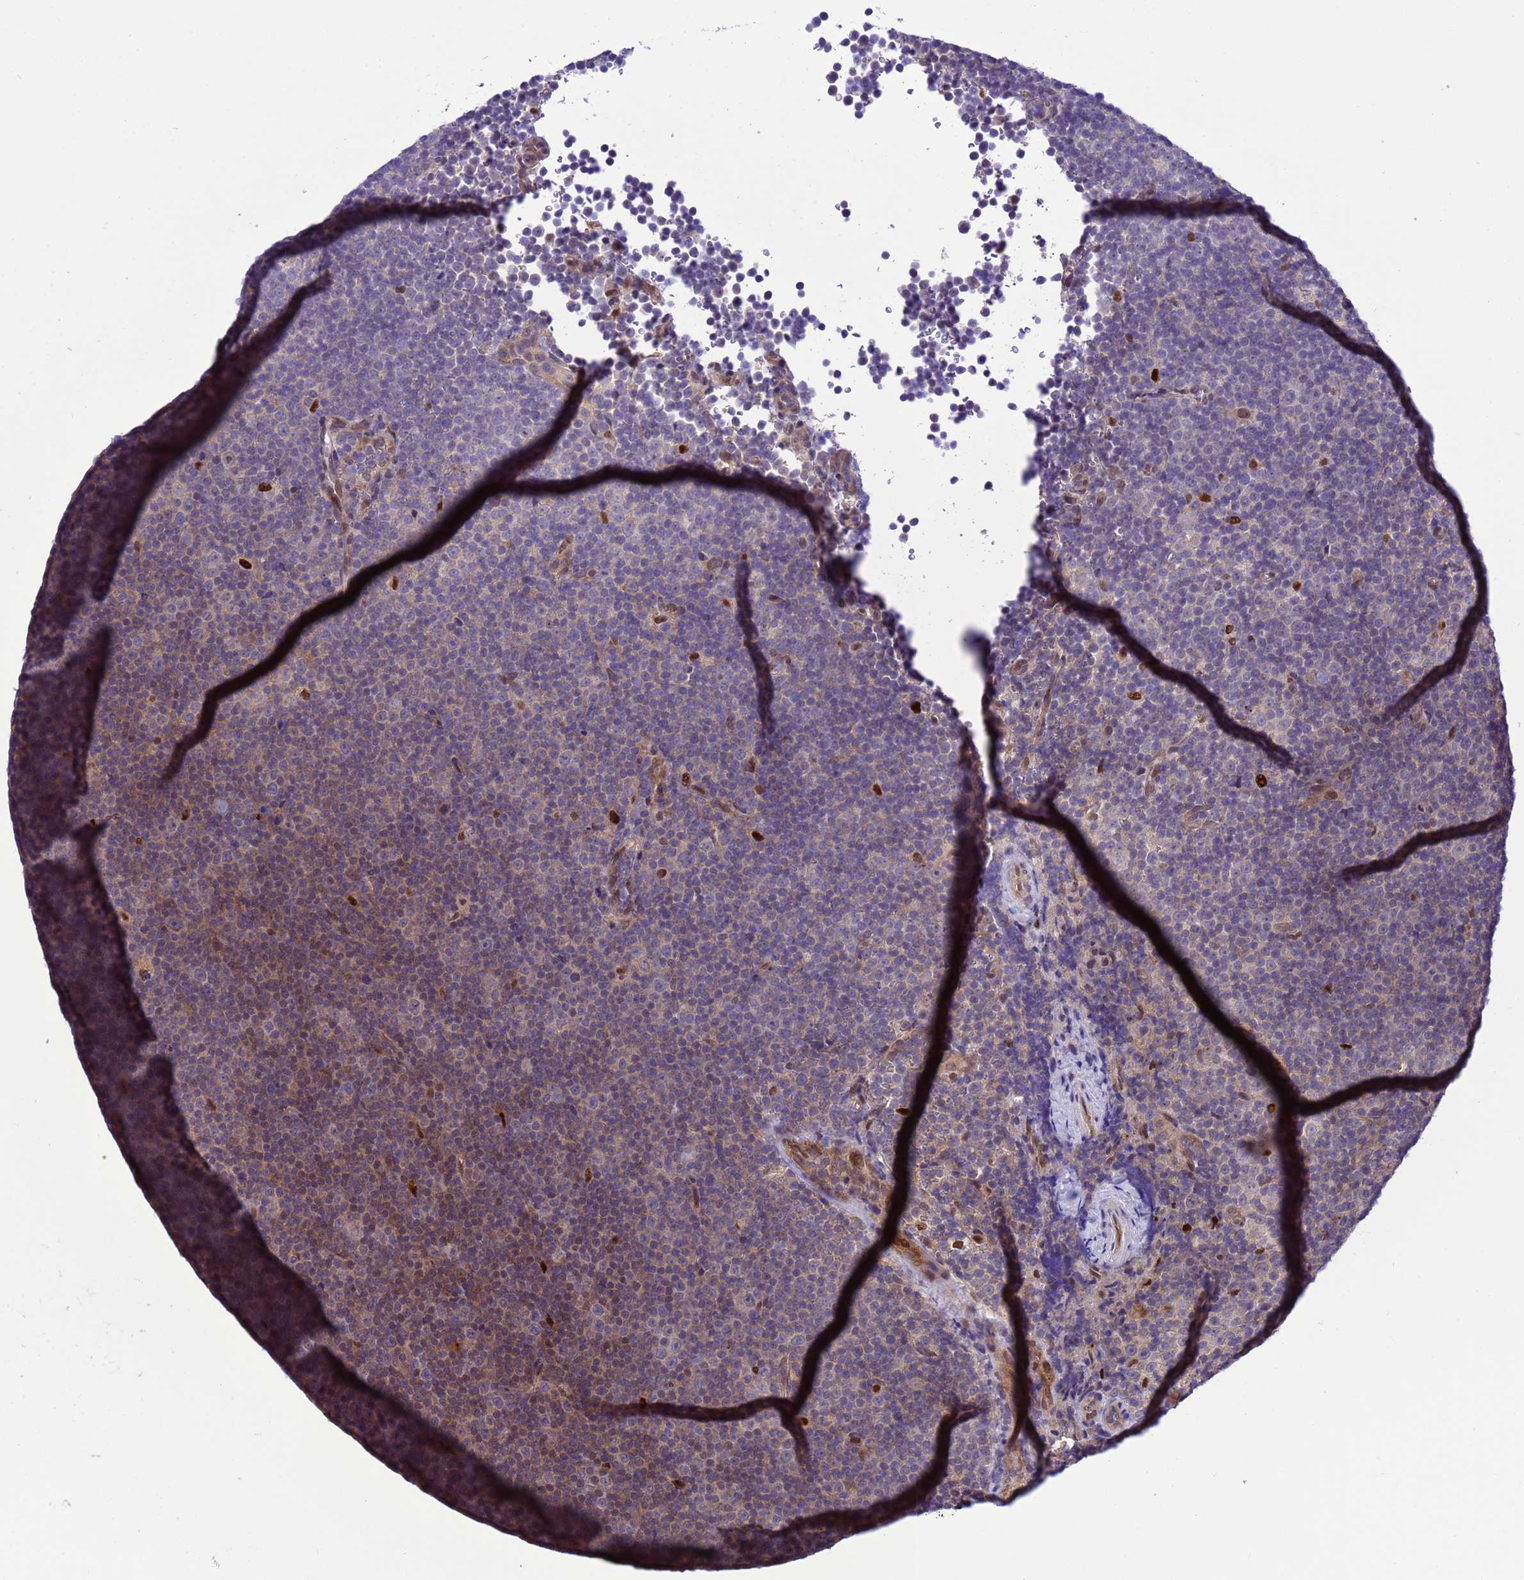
{"staining": {"intensity": "weak", "quantity": "<25%", "location": "nuclear"}, "tissue": "lymphoma", "cell_type": "Tumor cells", "image_type": "cancer", "snomed": [{"axis": "morphology", "description": "Malignant lymphoma, non-Hodgkin's type, Low grade"}, {"axis": "topography", "description": "Lymph node"}], "caption": "This is a histopathology image of IHC staining of lymphoma, which shows no staining in tumor cells.", "gene": "RASD1", "patient": {"sex": "female", "age": 67}}